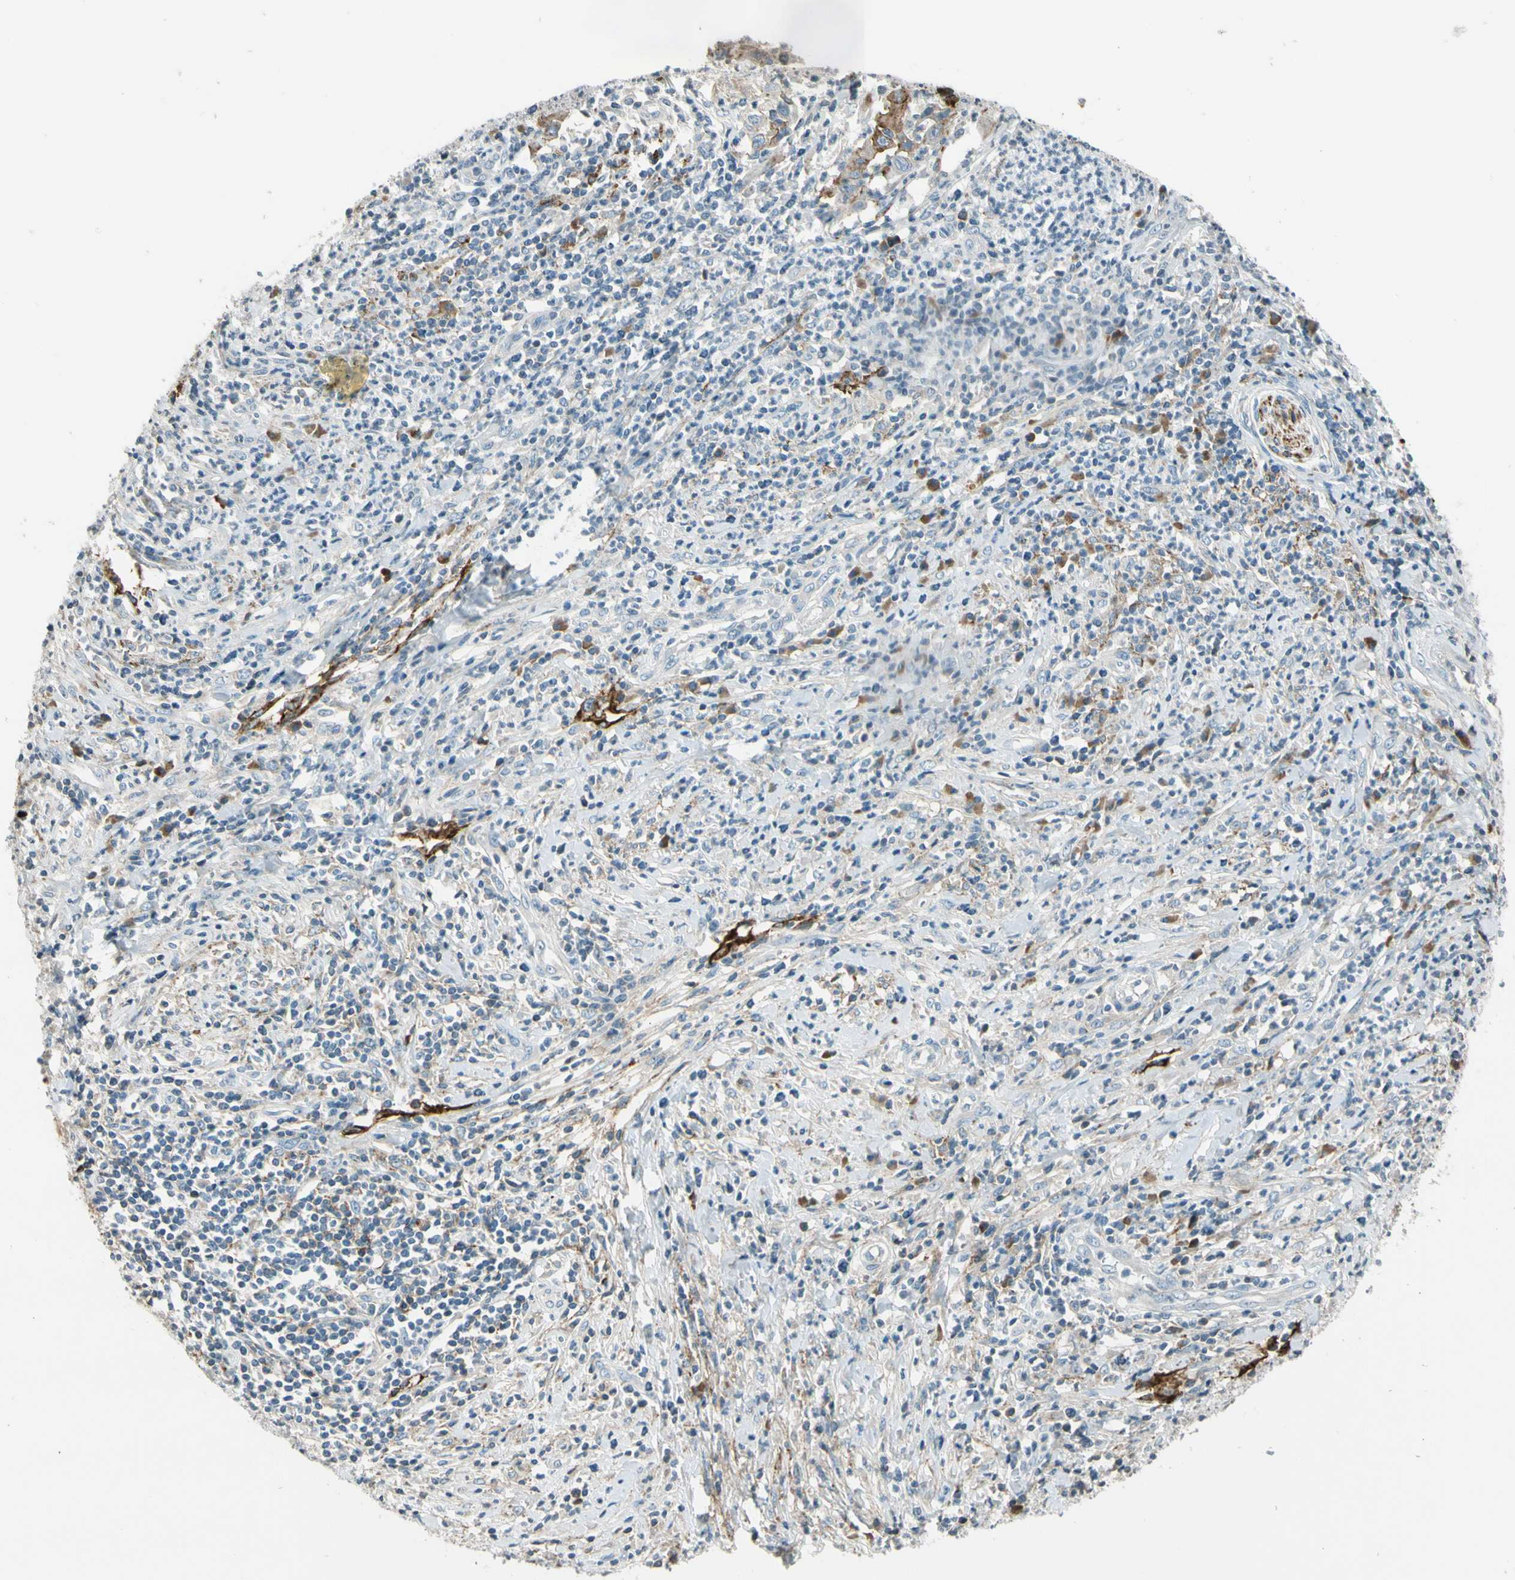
{"staining": {"intensity": "weak", "quantity": "25%-75%", "location": "cytoplasmic/membranous"}, "tissue": "cervical cancer", "cell_type": "Tumor cells", "image_type": "cancer", "snomed": [{"axis": "morphology", "description": "Squamous cell carcinoma, NOS"}, {"axis": "topography", "description": "Cervix"}], "caption": "Immunohistochemistry (IHC) micrograph of neoplastic tissue: human squamous cell carcinoma (cervical) stained using immunohistochemistry (IHC) demonstrates low levels of weak protein expression localized specifically in the cytoplasmic/membranous of tumor cells, appearing as a cytoplasmic/membranous brown color.", "gene": "PDPN", "patient": {"sex": "female", "age": 32}}